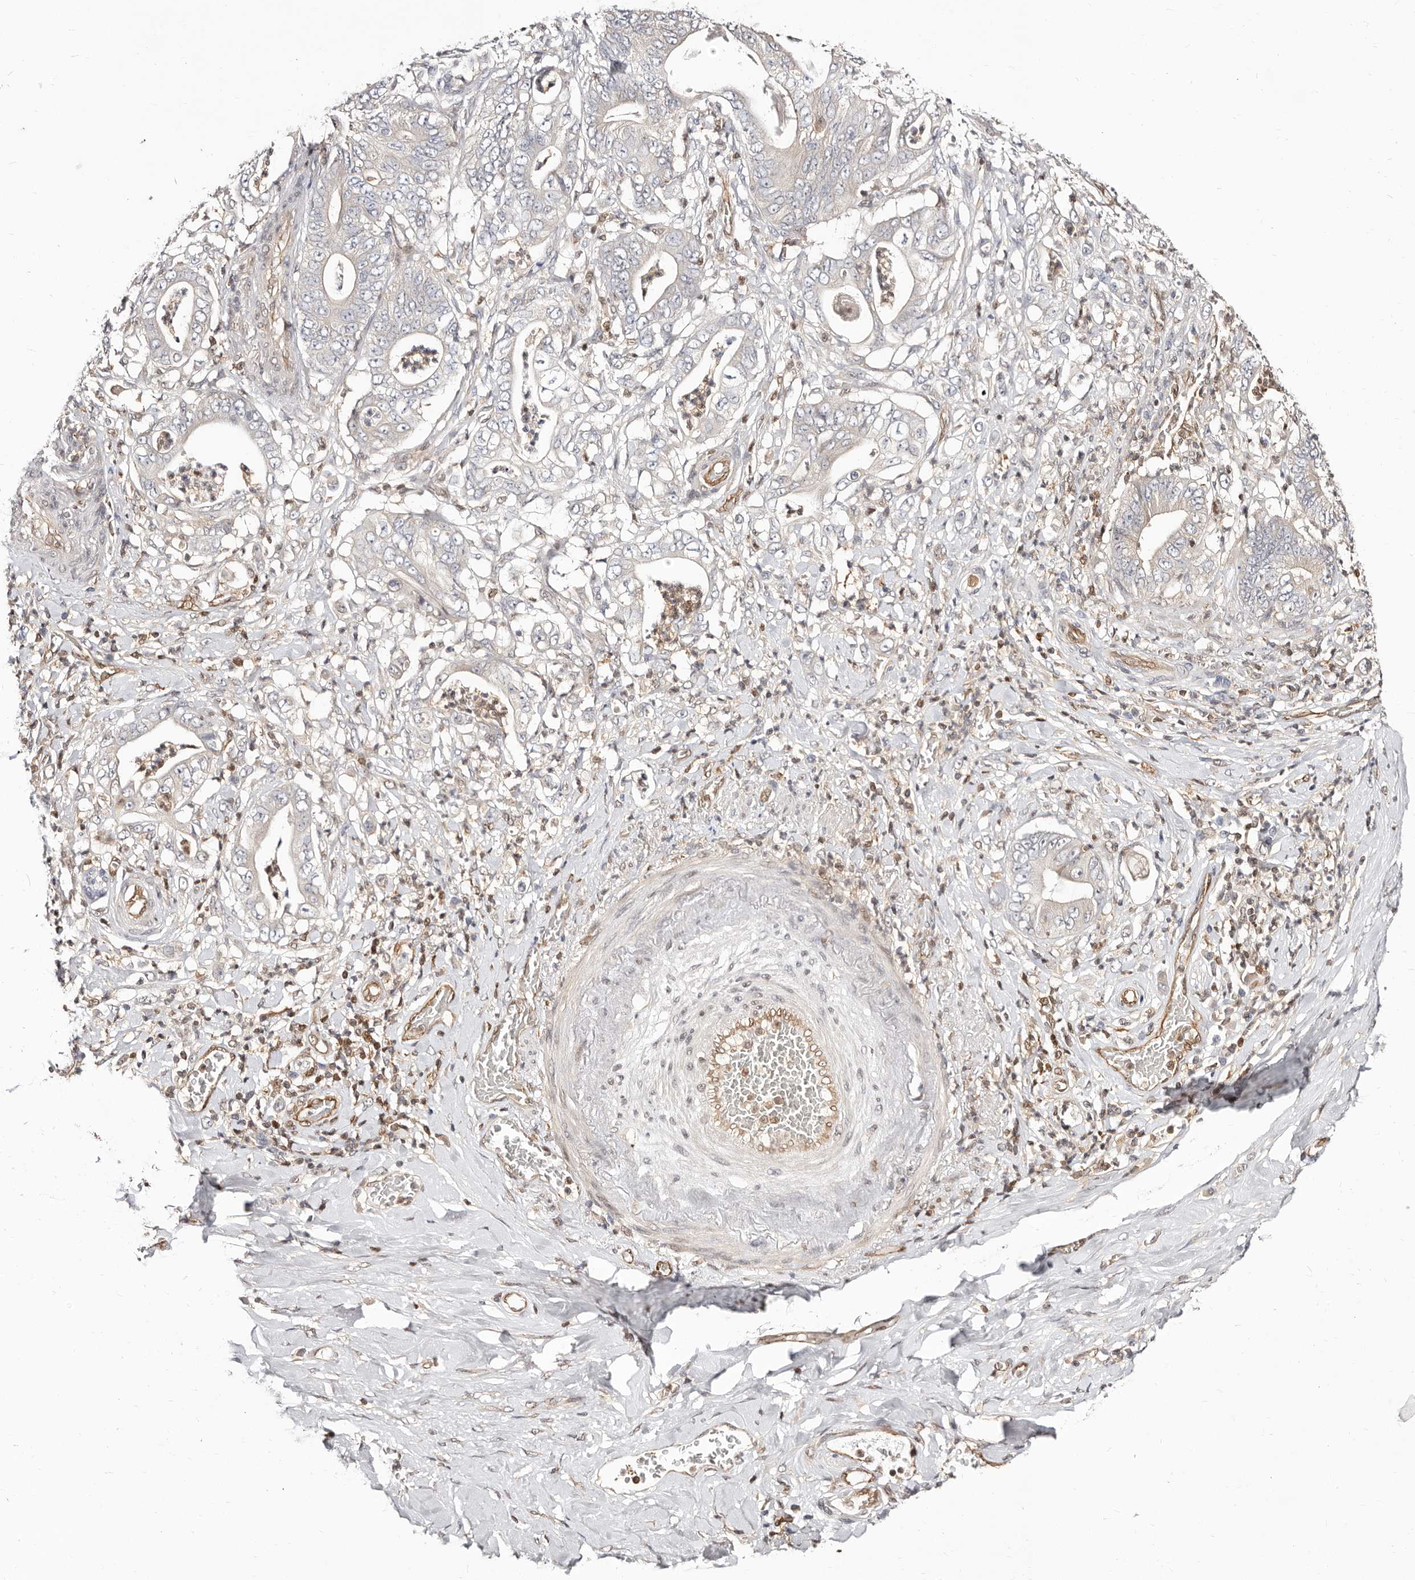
{"staining": {"intensity": "negative", "quantity": "none", "location": "none"}, "tissue": "stomach cancer", "cell_type": "Tumor cells", "image_type": "cancer", "snomed": [{"axis": "morphology", "description": "Adenocarcinoma, NOS"}, {"axis": "topography", "description": "Stomach"}], "caption": "DAB (3,3'-diaminobenzidine) immunohistochemical staining of stomach cancer shows no significant positivity in tumor cells. The staining was performed using DAB to visualize the protein expression in brown, while the nuclei were stained in blue with hematoxylin (Magnification: 20x).", "gene": "STAT5A", "patient": {"sex": "female", "age": 73}}